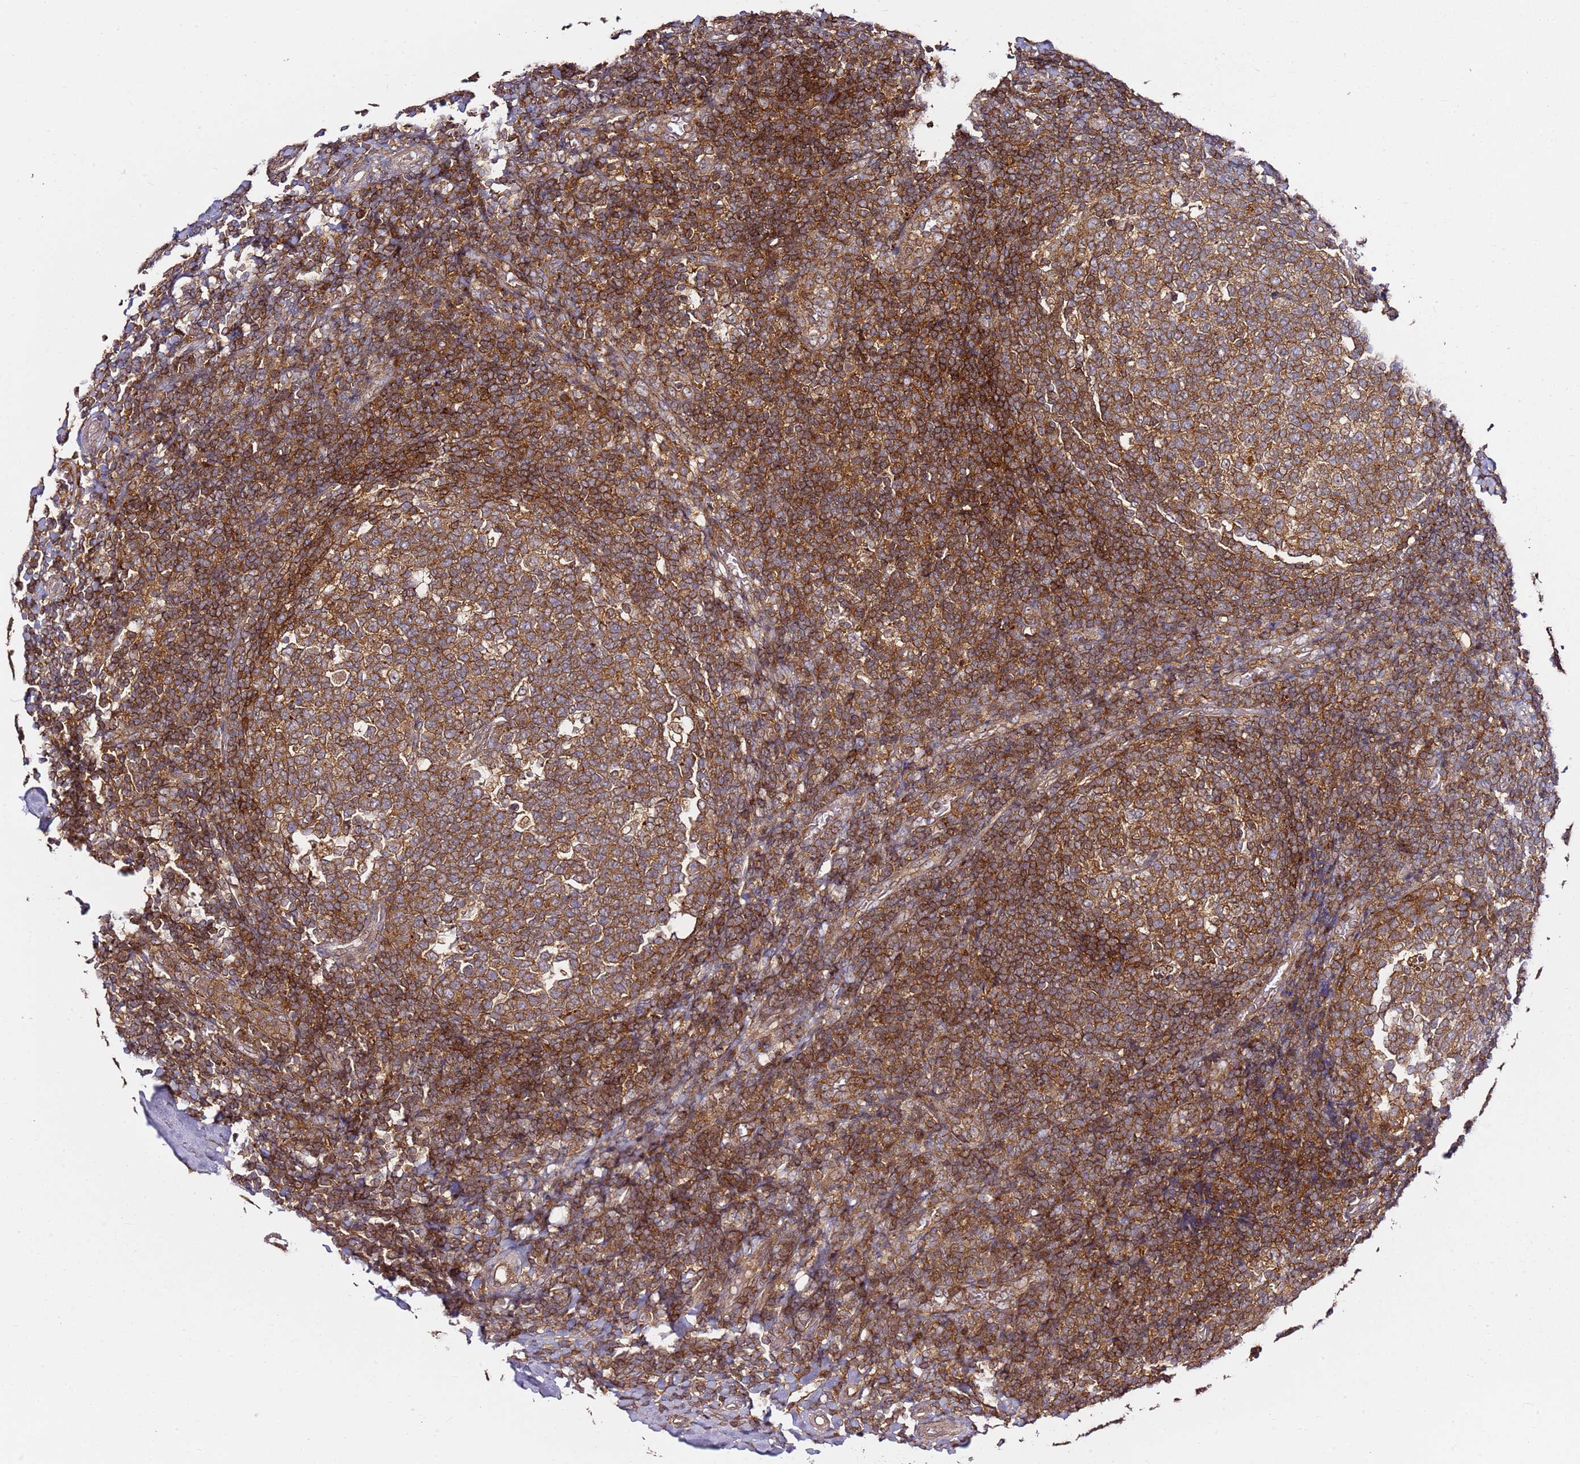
{"staining": {"intensity": "moderate", "quantity": ">75%", "location": "cytoplasmic/membranous"}, "tissue": "tonsil", "cell_type": "Germinal center cells", "image_type": "normal", "snomed": [{"axis": "morphology", "description": "Normal tissue, NOS"}, {"axis": "topography", "description": "Tonsil"}], "caption": "A histopathology image showing moderate cytoplasmic/membranous positivity in about >75% of germinal center cells in normal tonsil, as visualized by brown immunohistochemical staining.", "gene": "PRMT7", "patient": {"sex": "female", "age": 19}}